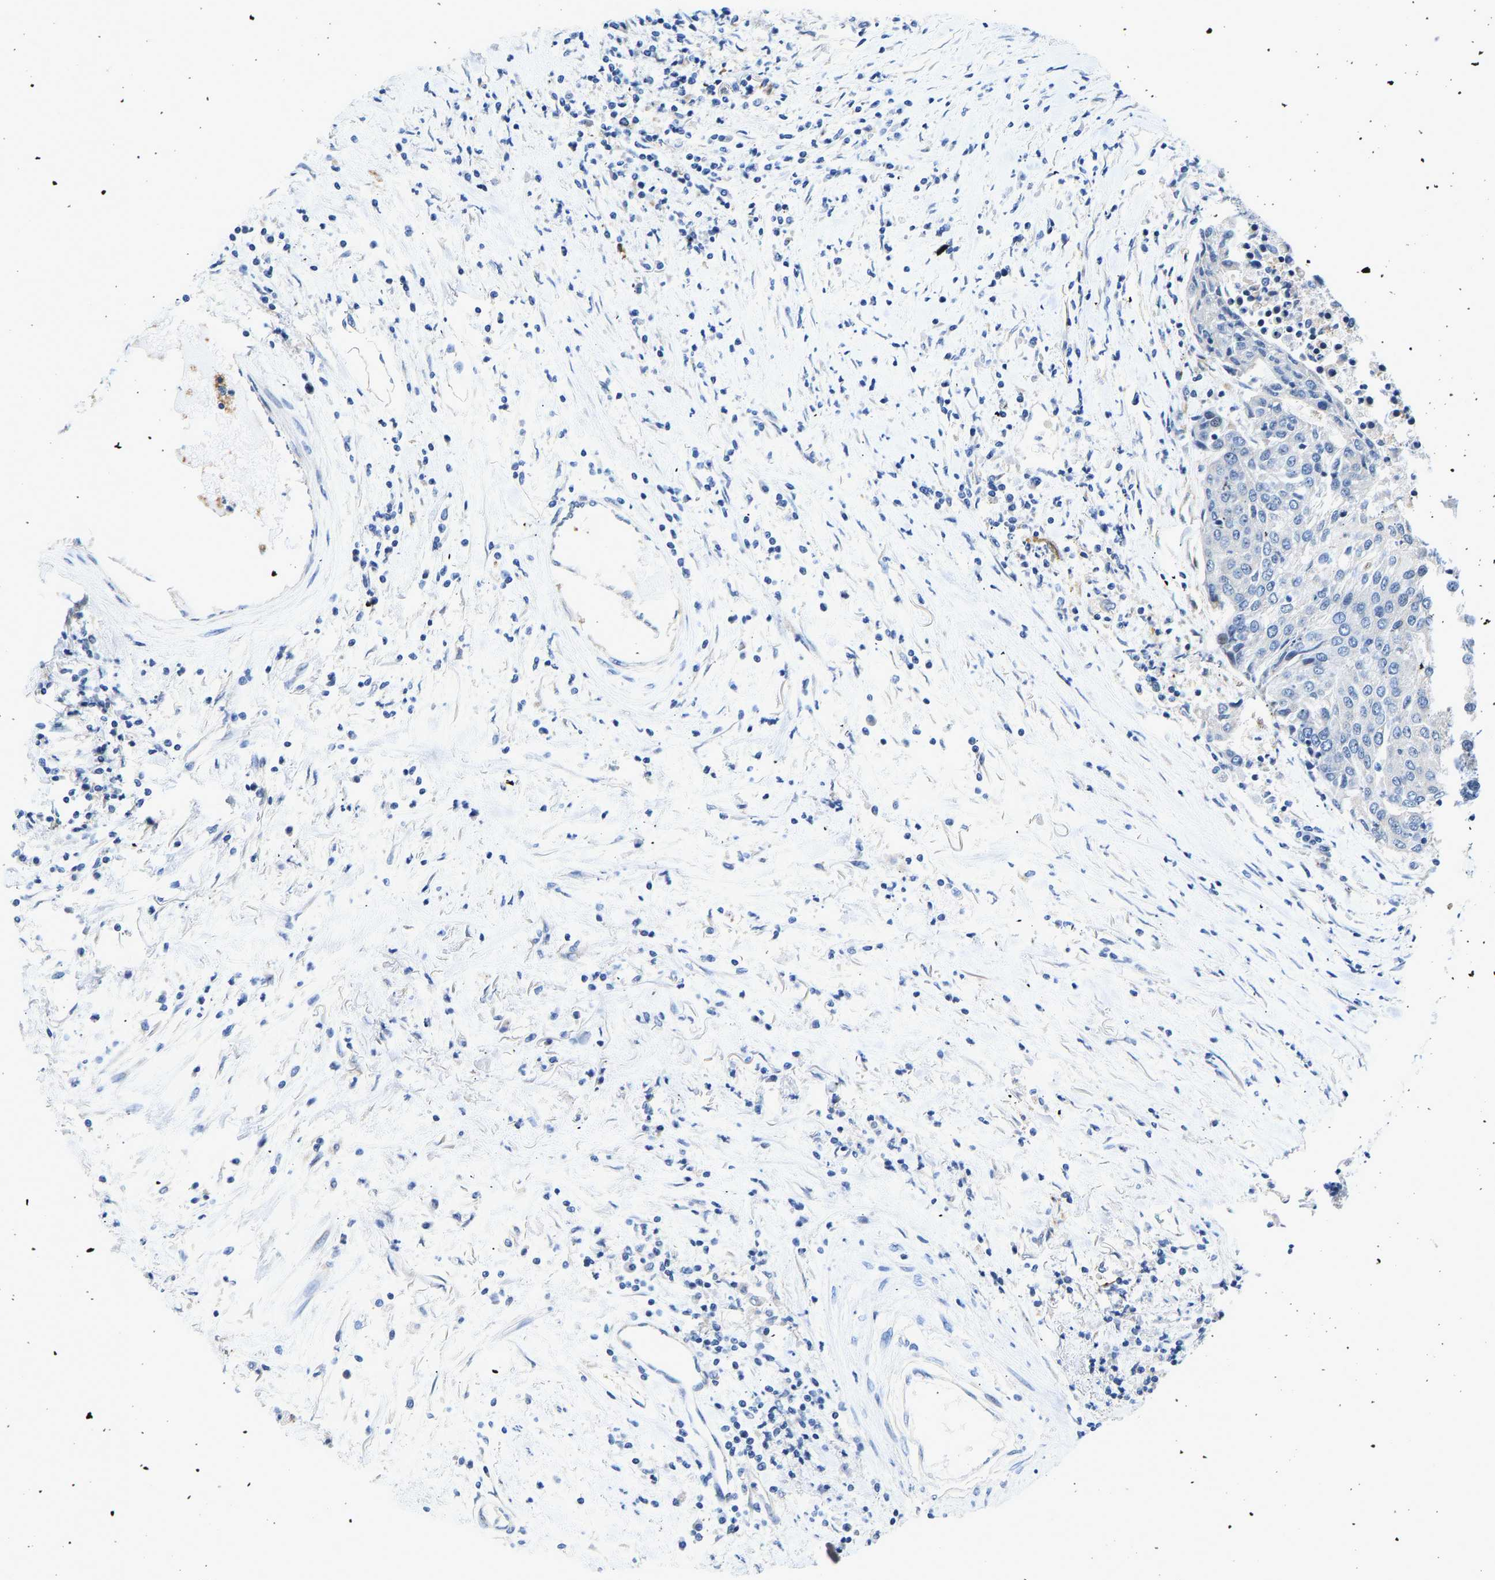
{"staining": {"intensity": "negative", "quantity": "none", "location": "none"}, "tissue": "urothelial cancer", "cell_type": "Tumor cells", "image_type": "cancer", "snomed": [{"axis": "morphology", "description": "Urothelial carcinoma, High grade"}, {"axis": "topography", "description": "Urinary bladder"}], "caption": "Immunohistochemical staining of human urothelial cancer displays no significant expression in tumor cells.", "gene": "RESF1", "patient": {"sex": "female", "age": 85}}